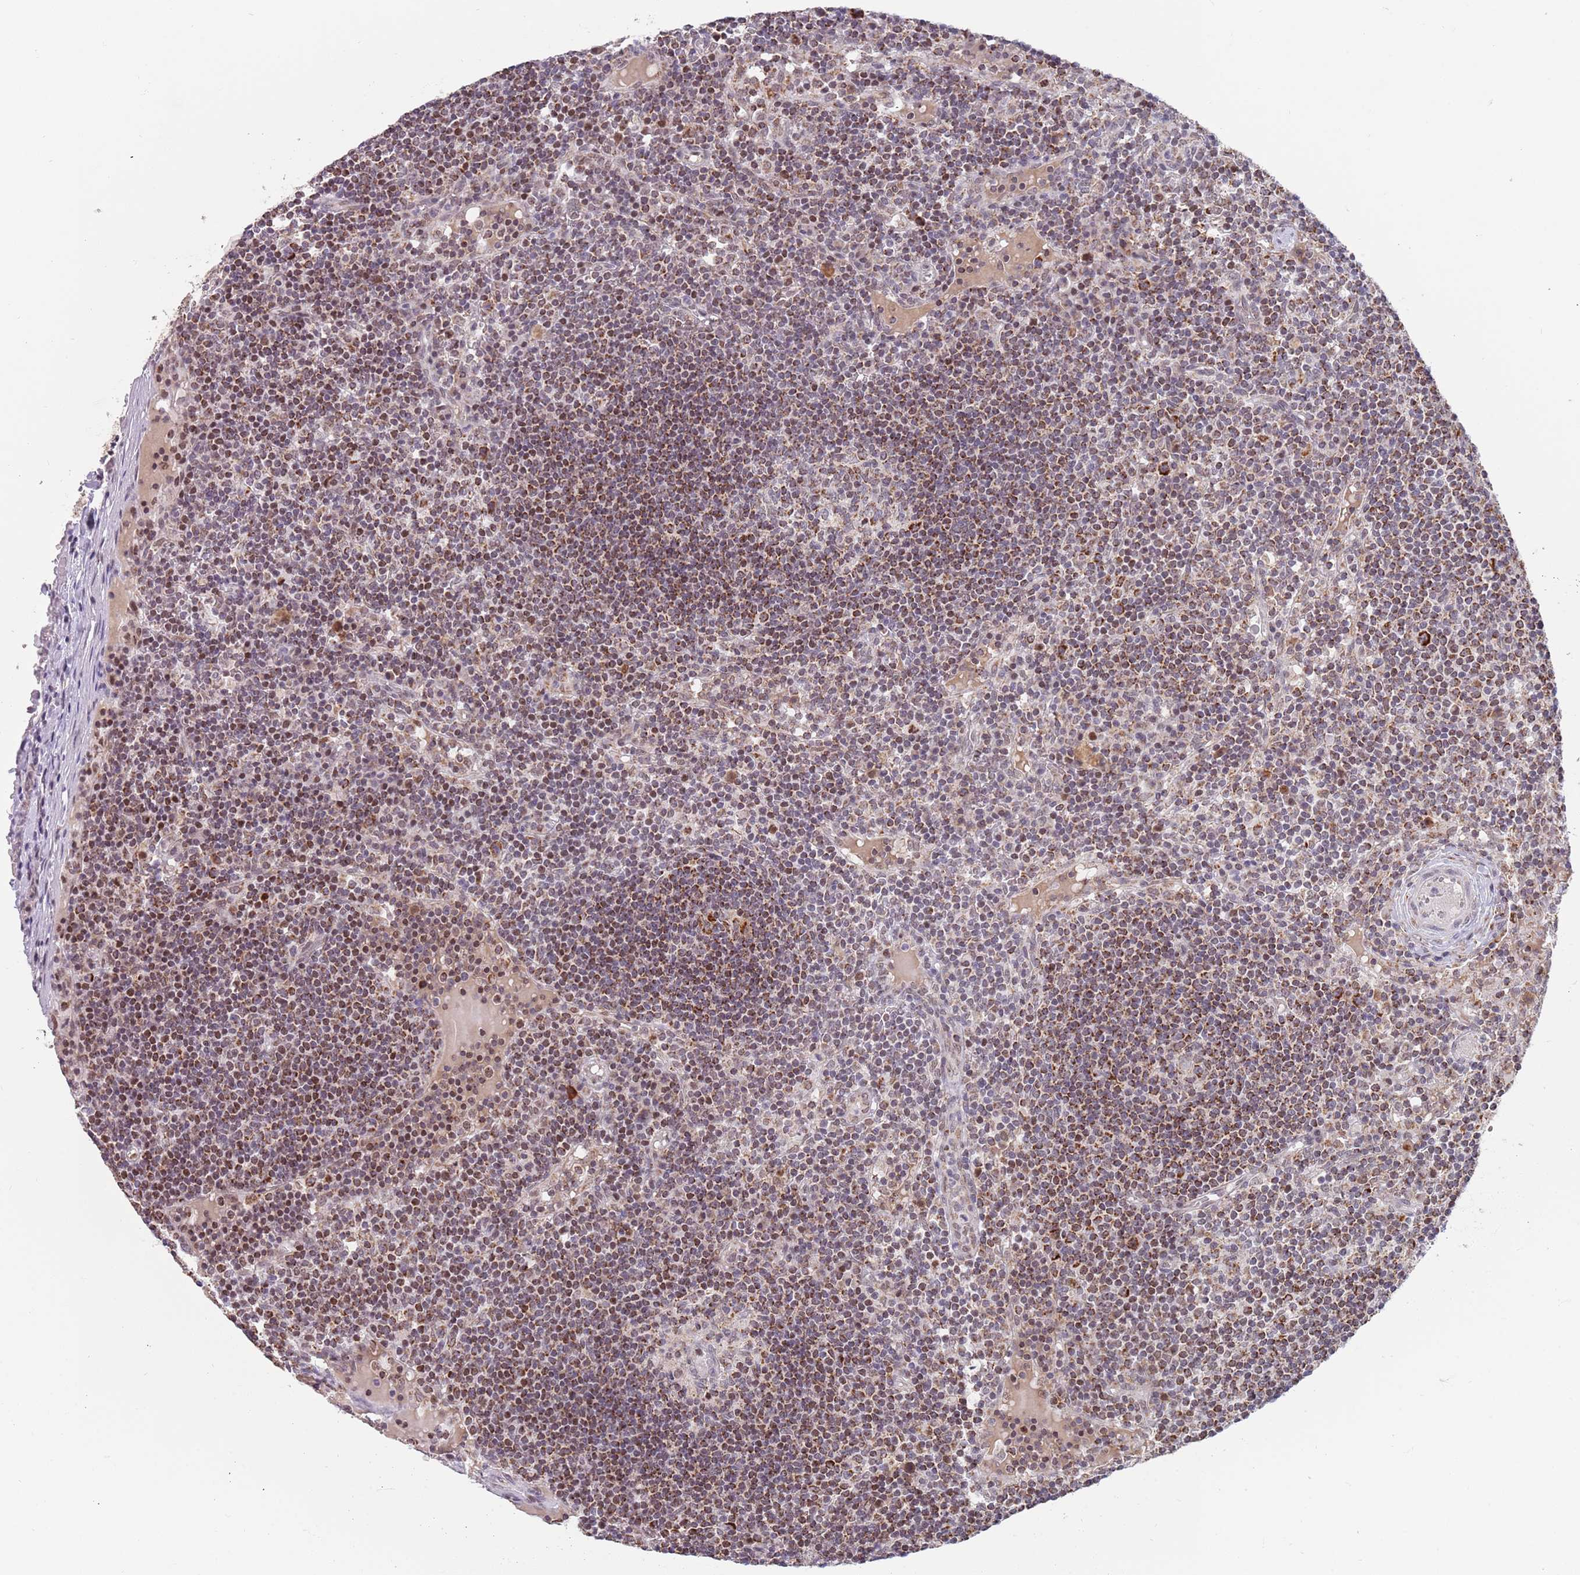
{"staining": {"intensity": "moderate", "quantity": ">75%", "location": "cytoplasmic/membranous"}, "tissue": "lymph node", "cell_type": "Germinal center cells", "image_type": "normal", "snomed": [{"axis": "morphology", "description": "Normal tissue, NOS"}, {"axis": "topography", "description": "Lymph node"}], "caption": "This histopathology image displays immunohistochemistry staining of unremarkable human lymph node, with medium moderate cytoplasmic/membranous positivity in approximately >75% of germinal center cells.", "gene": "TIMM13", "patient": {"sex": "male", "age": 53}}